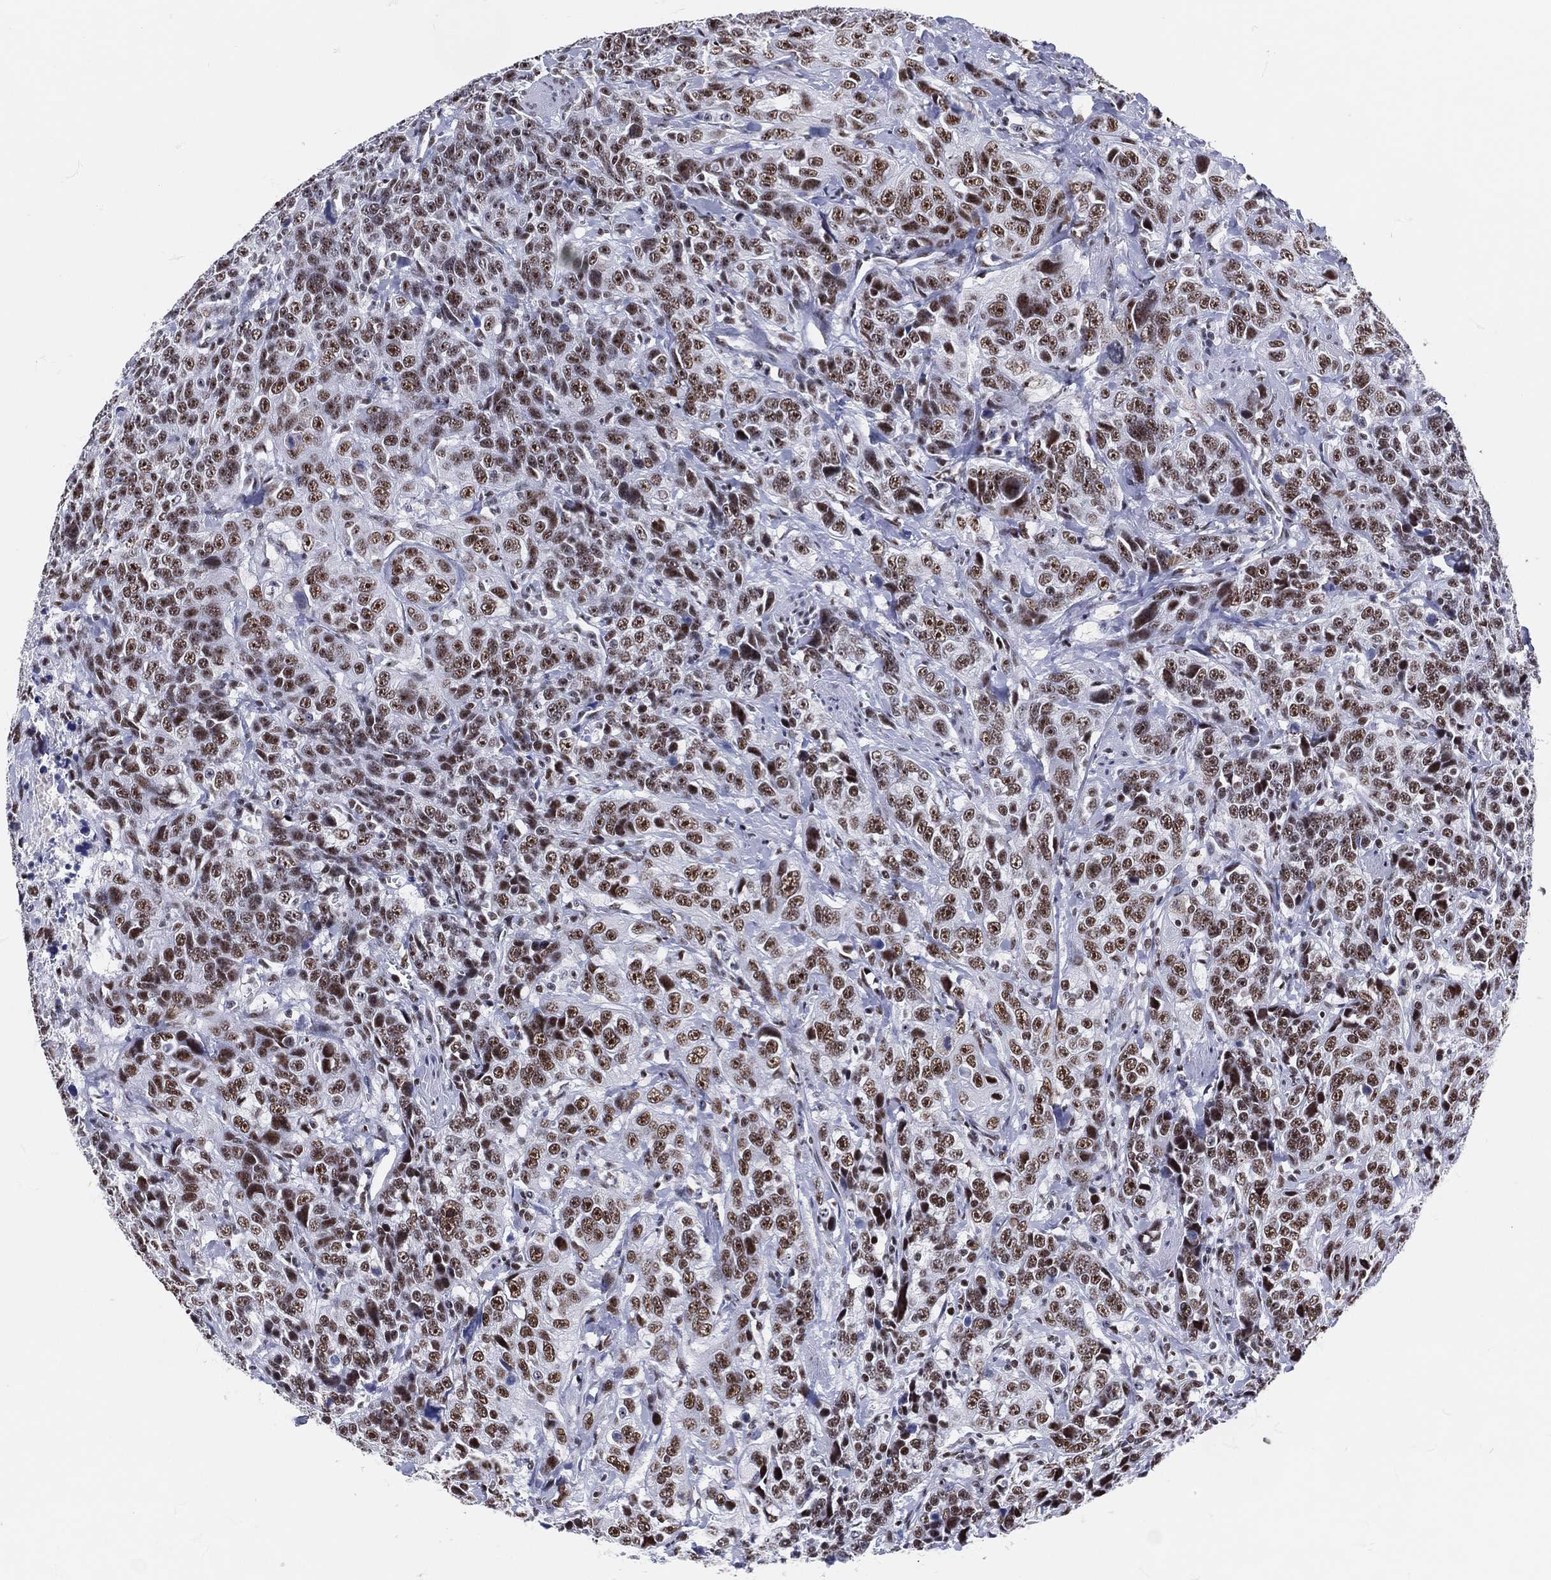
{"staining": {"intensity": "strong", "quantity": ">75%", "location": "nuclear"}, "tissue": "urothelial cancer", "cell_type": "Tumor cells", "image_type": "cancer", "snomed": [{"axis": "morphology", "description": "Urothelial carcinoma, NOS"}, {"axis": "morphology", "description": "Urothelial carcinoma, High grade"}, {"axis": "topography", "description": "Urinary bladder"}], "caption": "High-grade urothelial carcinoma tissue reveals strong nuclear positivity in approximately >75% of tumor cells, visualized by immunohistochemistry.", "gene": "MAPK8IP1", "patient": {"sex": "female", "age": 73}}